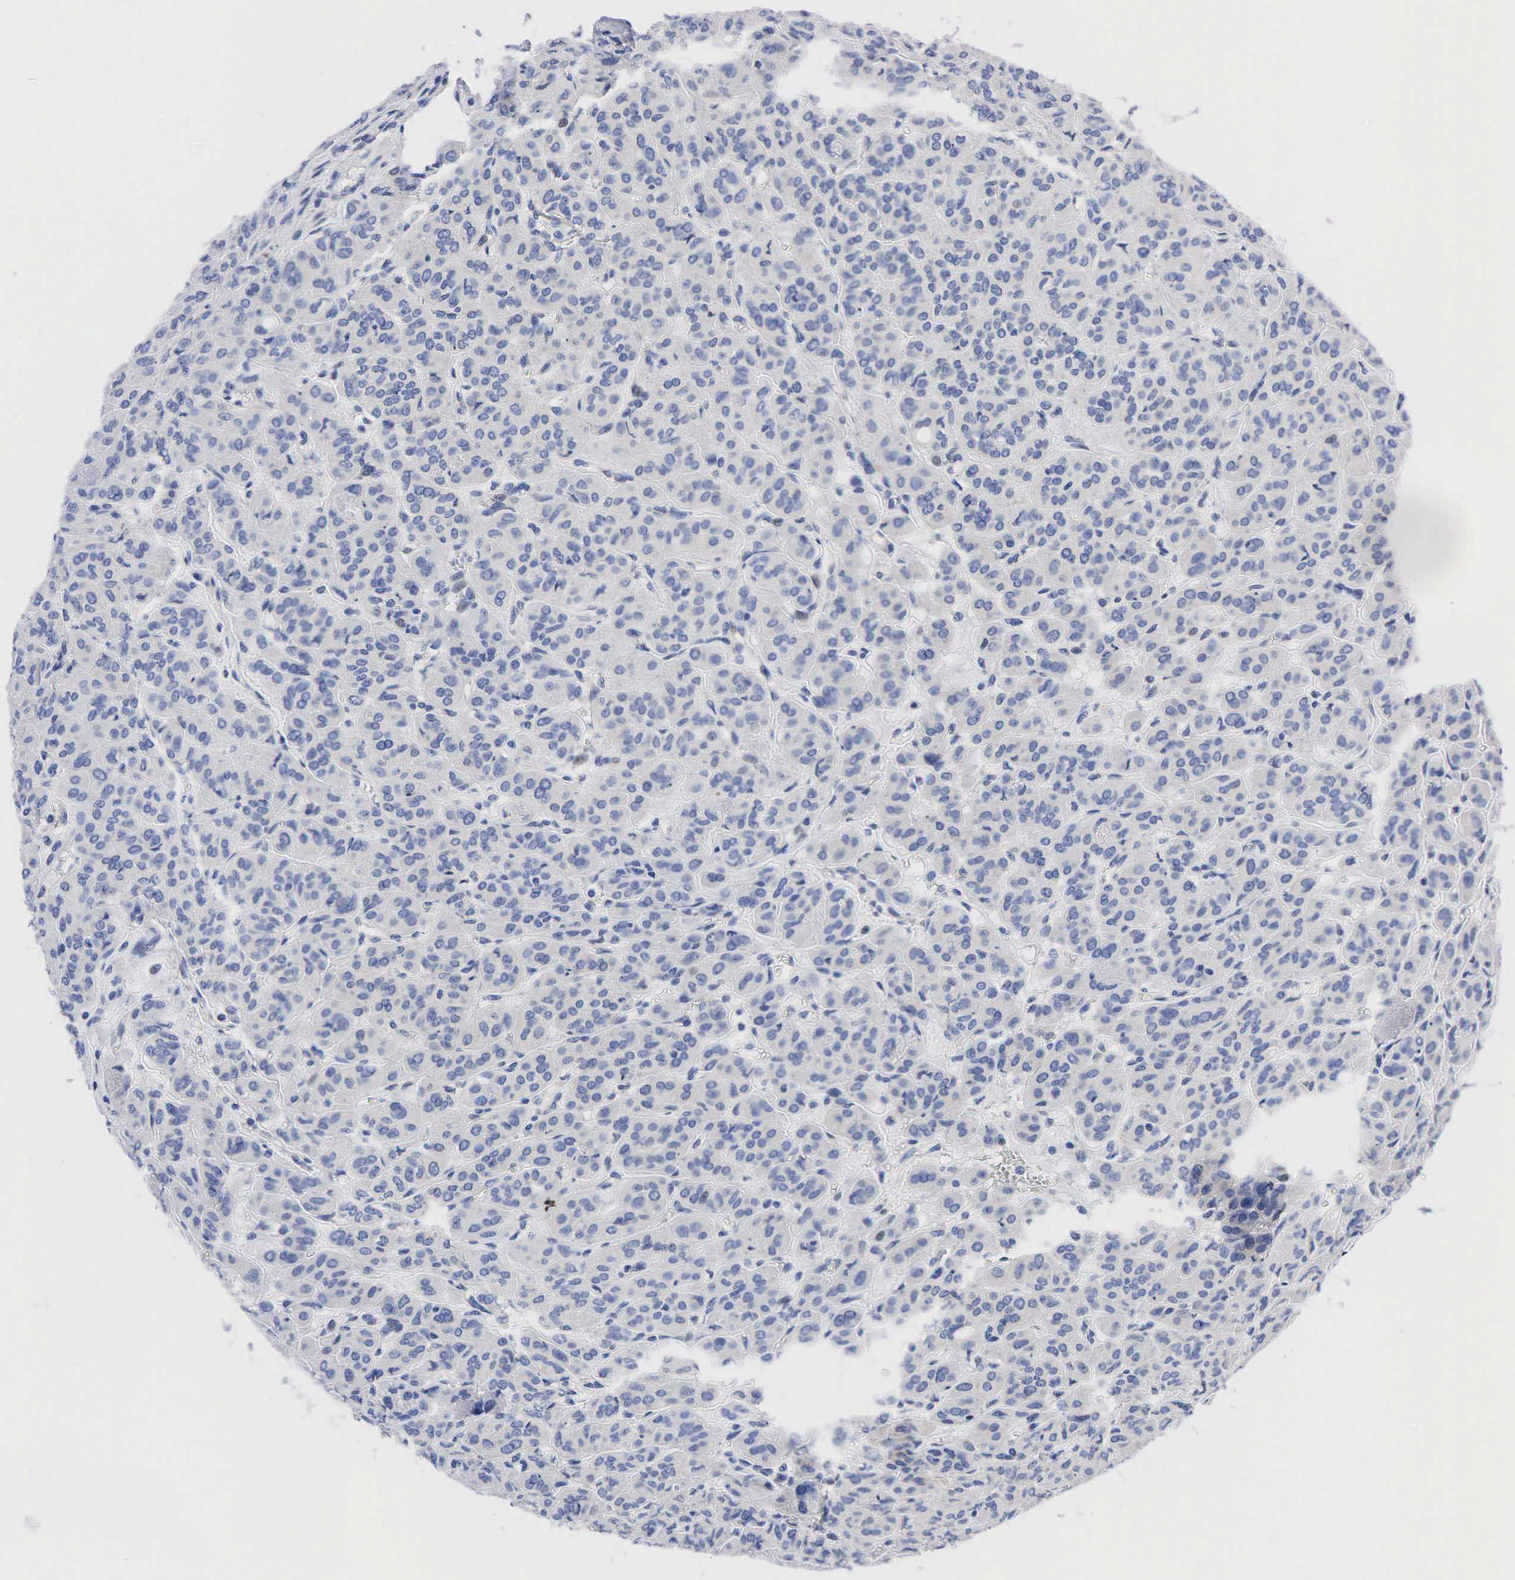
{"staining": {"intensity": "negative", "quantity": "none", "location": "none"}, "tissue": "thyroid cancer", "cell_type": "Tumor cells", "image_type": "cancer", "snomed": [{"axis": "morphology", "description": "Follicular adenoma carcinoma, NOS"}, {"axis": "topography", "description": "Thyroid gland"}], "caption": "Histopathology image shows no significant protein expression in tumor cells of thyroid follicular adenoma carcinoma.", "gene": "PGR", "patient": {"sex": "female", "age": 71}}